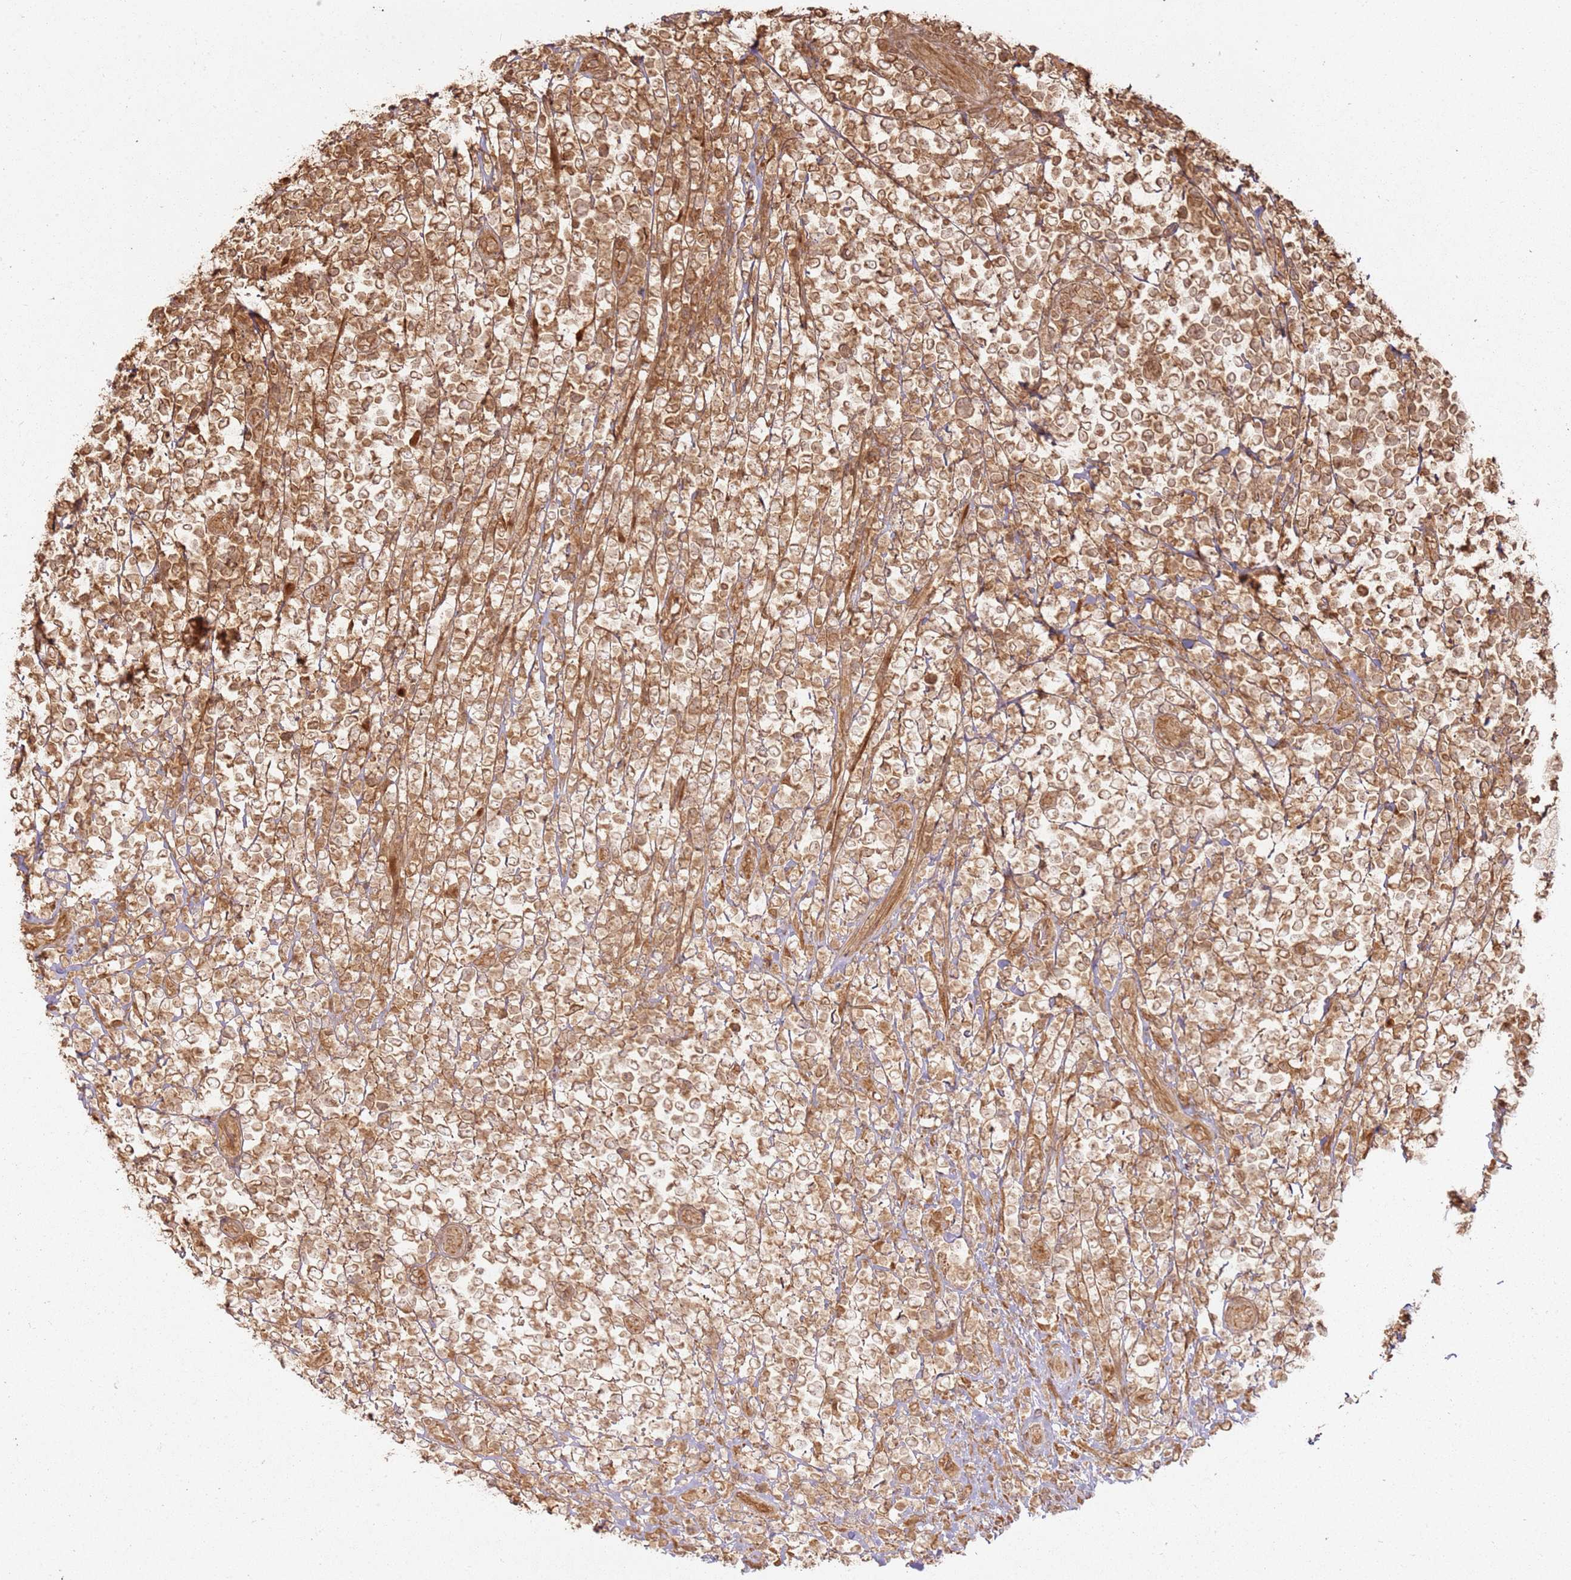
{"staining": {"intensity": "moderate", "quantity": ">75%", "location": "cytoplasmic/membranous"}, "tissue": "lymphoma", "cell_type": "Tumor cells", "image_type": "cancer", "snomed": [{"axis": "morphology", "description": "Malignant lymphoma, non-Hodgkin's type, High grade"}, {"axis": "topography", "description": "Soft tissue"}], "caption": "High-grade malignant lymphoma, non-Hodgkin's type tissue reveals moderate cytoplasmic/membranous expression in approximately >75% of tumor cells, visualized by immunohistochemistry.", "gene": "ZNF776", "patient": {"sex": "female", "age": 56}}